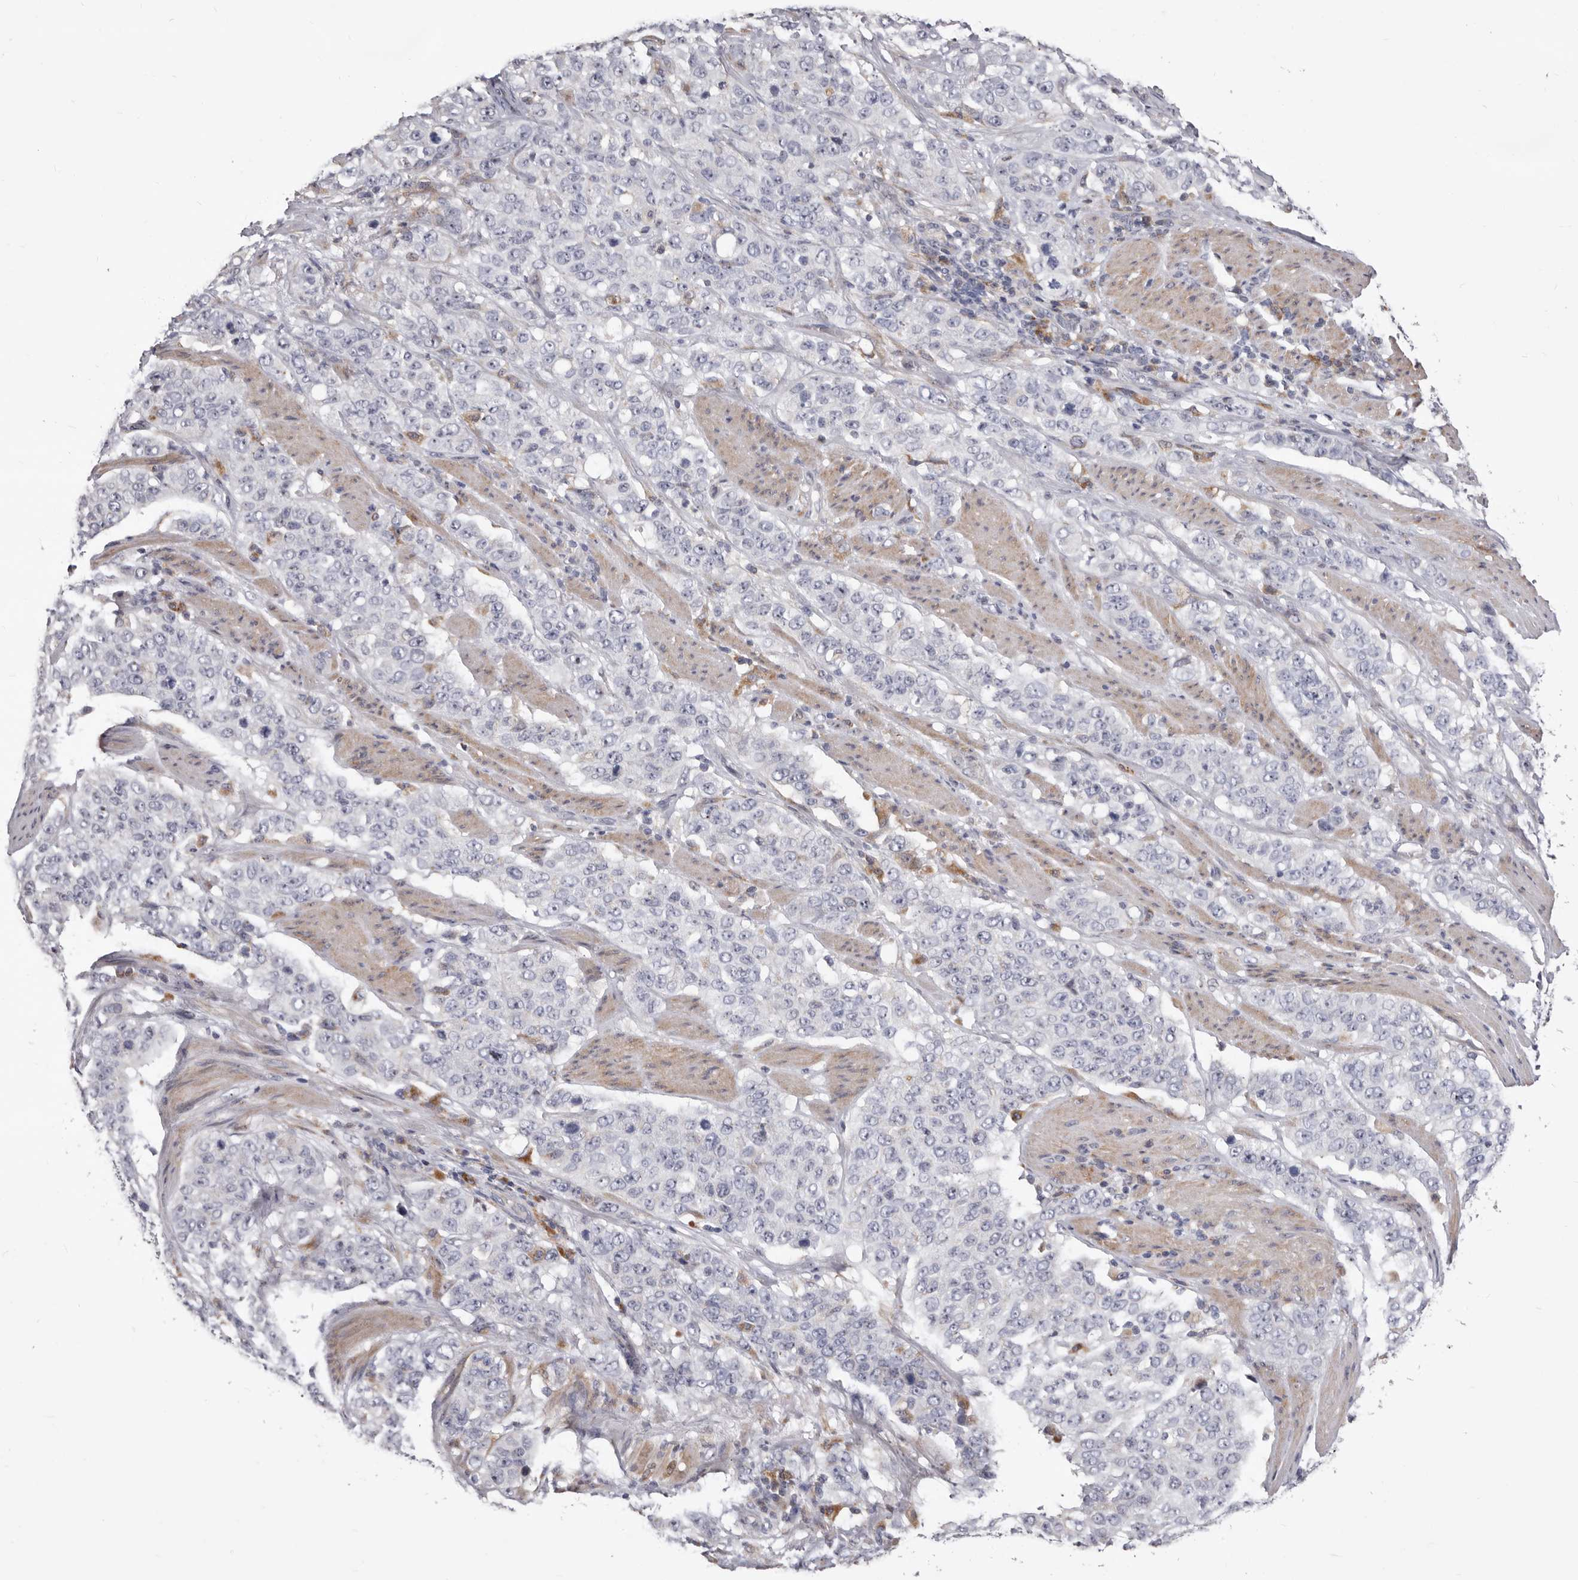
{"staining": {"intensity": "negative", "quantity": "none", "location": "none"}, "tissue": "stomach cancer", "cell_type": "Tumor cells", "image_type": "cancer", "snomed": [{"axis": "morphology", "description": "Adenocarcinoma, NOS"}, {"axis": "topography", "description": "Stomach"}], "caption": "Tumor cells are negative for brown protein staining in stomach adenocarcinoma. The staining is performed using DAB brown chromogen with nuclei counter-stained in using hematoxylin.", "gene": "NUBPL", "patient": {"sex": "male", "age": 48}}